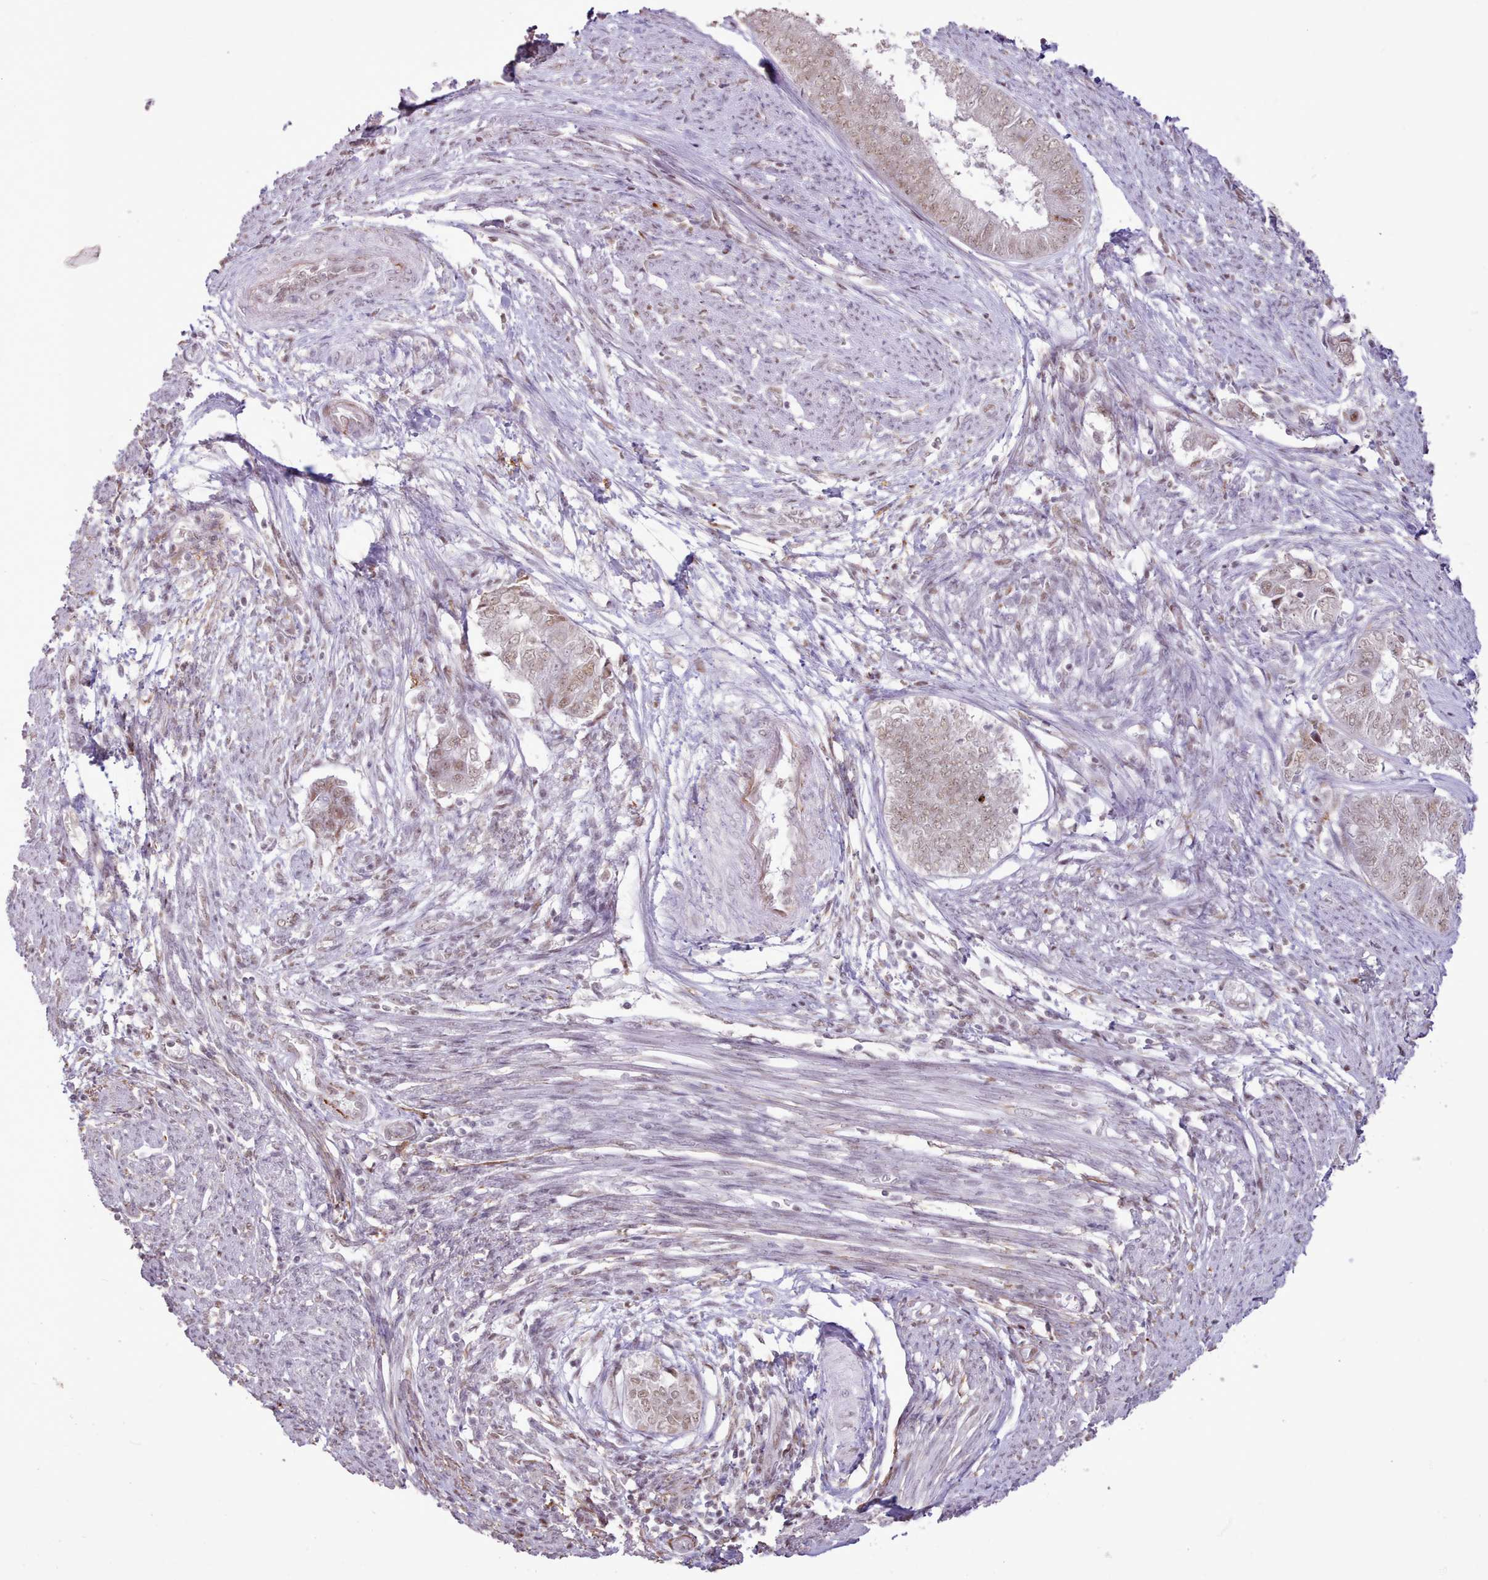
{"staining": {"intensity": "weak", "quantity": "25%-75%", "location": "nuclear"}, "tissue": "endometrial cancer", "cell_type": "Tumor cells", "image_type": "cancer", "snomed": [{"axis": "morphology", "description": "Adenocarcinoma, NOS"}, {"axis": "topography", "description": "Endometrium"}], "caption": "Human endometrial cancer (adenocarcinoma) stained with a brown dye displays weak nuclear positive staining in approximately 25%-75% of tumor cells.", "gene": "TAF15", "patient": {"sex": "female", "age": 62}}